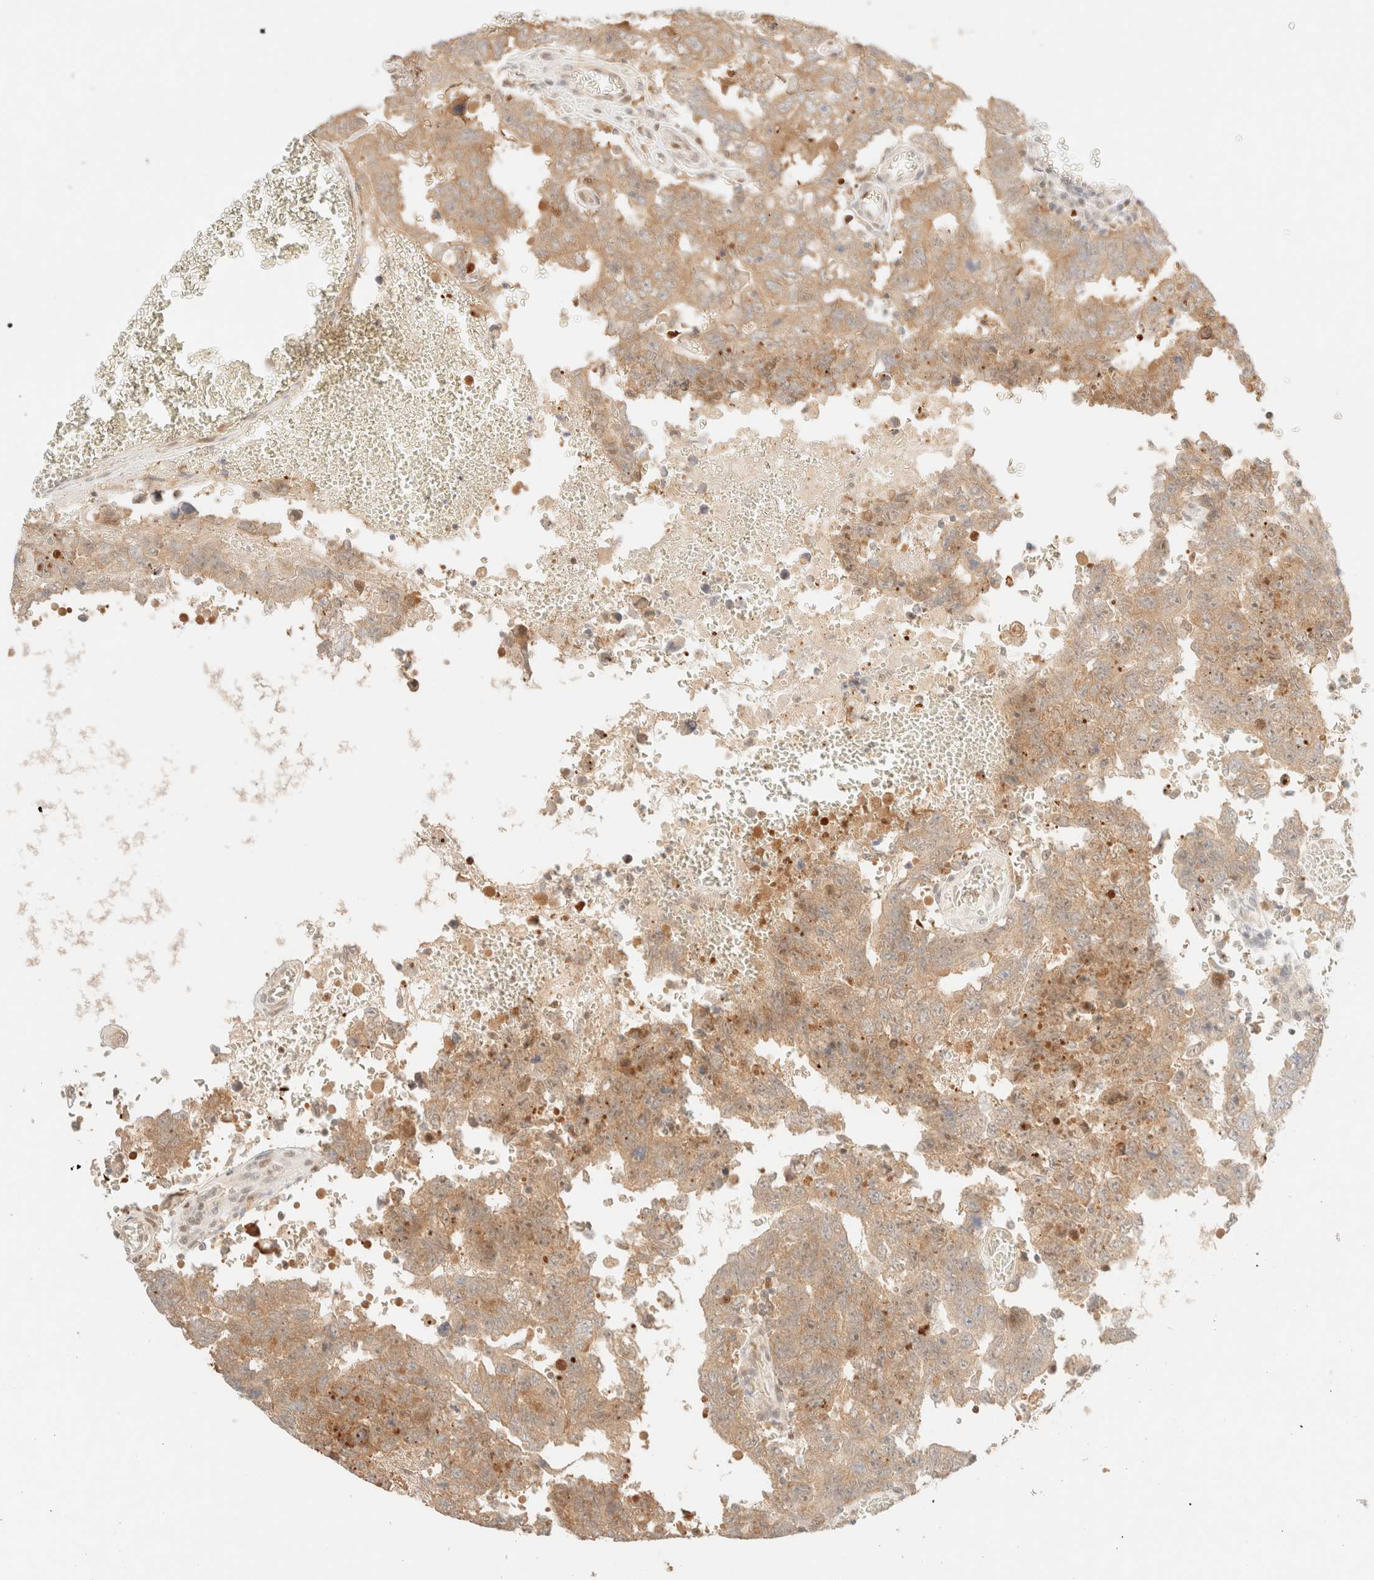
{"staining": {"intensity": "moderate", "quantity": ">75%", "location": "cytoplasmic/membranous"}, "tissue": "testis cancer", "cell_type": "Tumor cells", "image_type": "cancer", "snomed": [{"axis": "morphology", "description": "Carcinoma, Embryonal, NOS"}, {"axis": "topography", "description": "Testis"}], "caption": "Immunohistochemistry (IHC) of human testis cancer exhibits medium levels of moderate cytoplasmic/membranous positivity in approximately >75% of tumor cells.", "gene": "TSR1", "patient": {"sex": "male", "age": 26}}